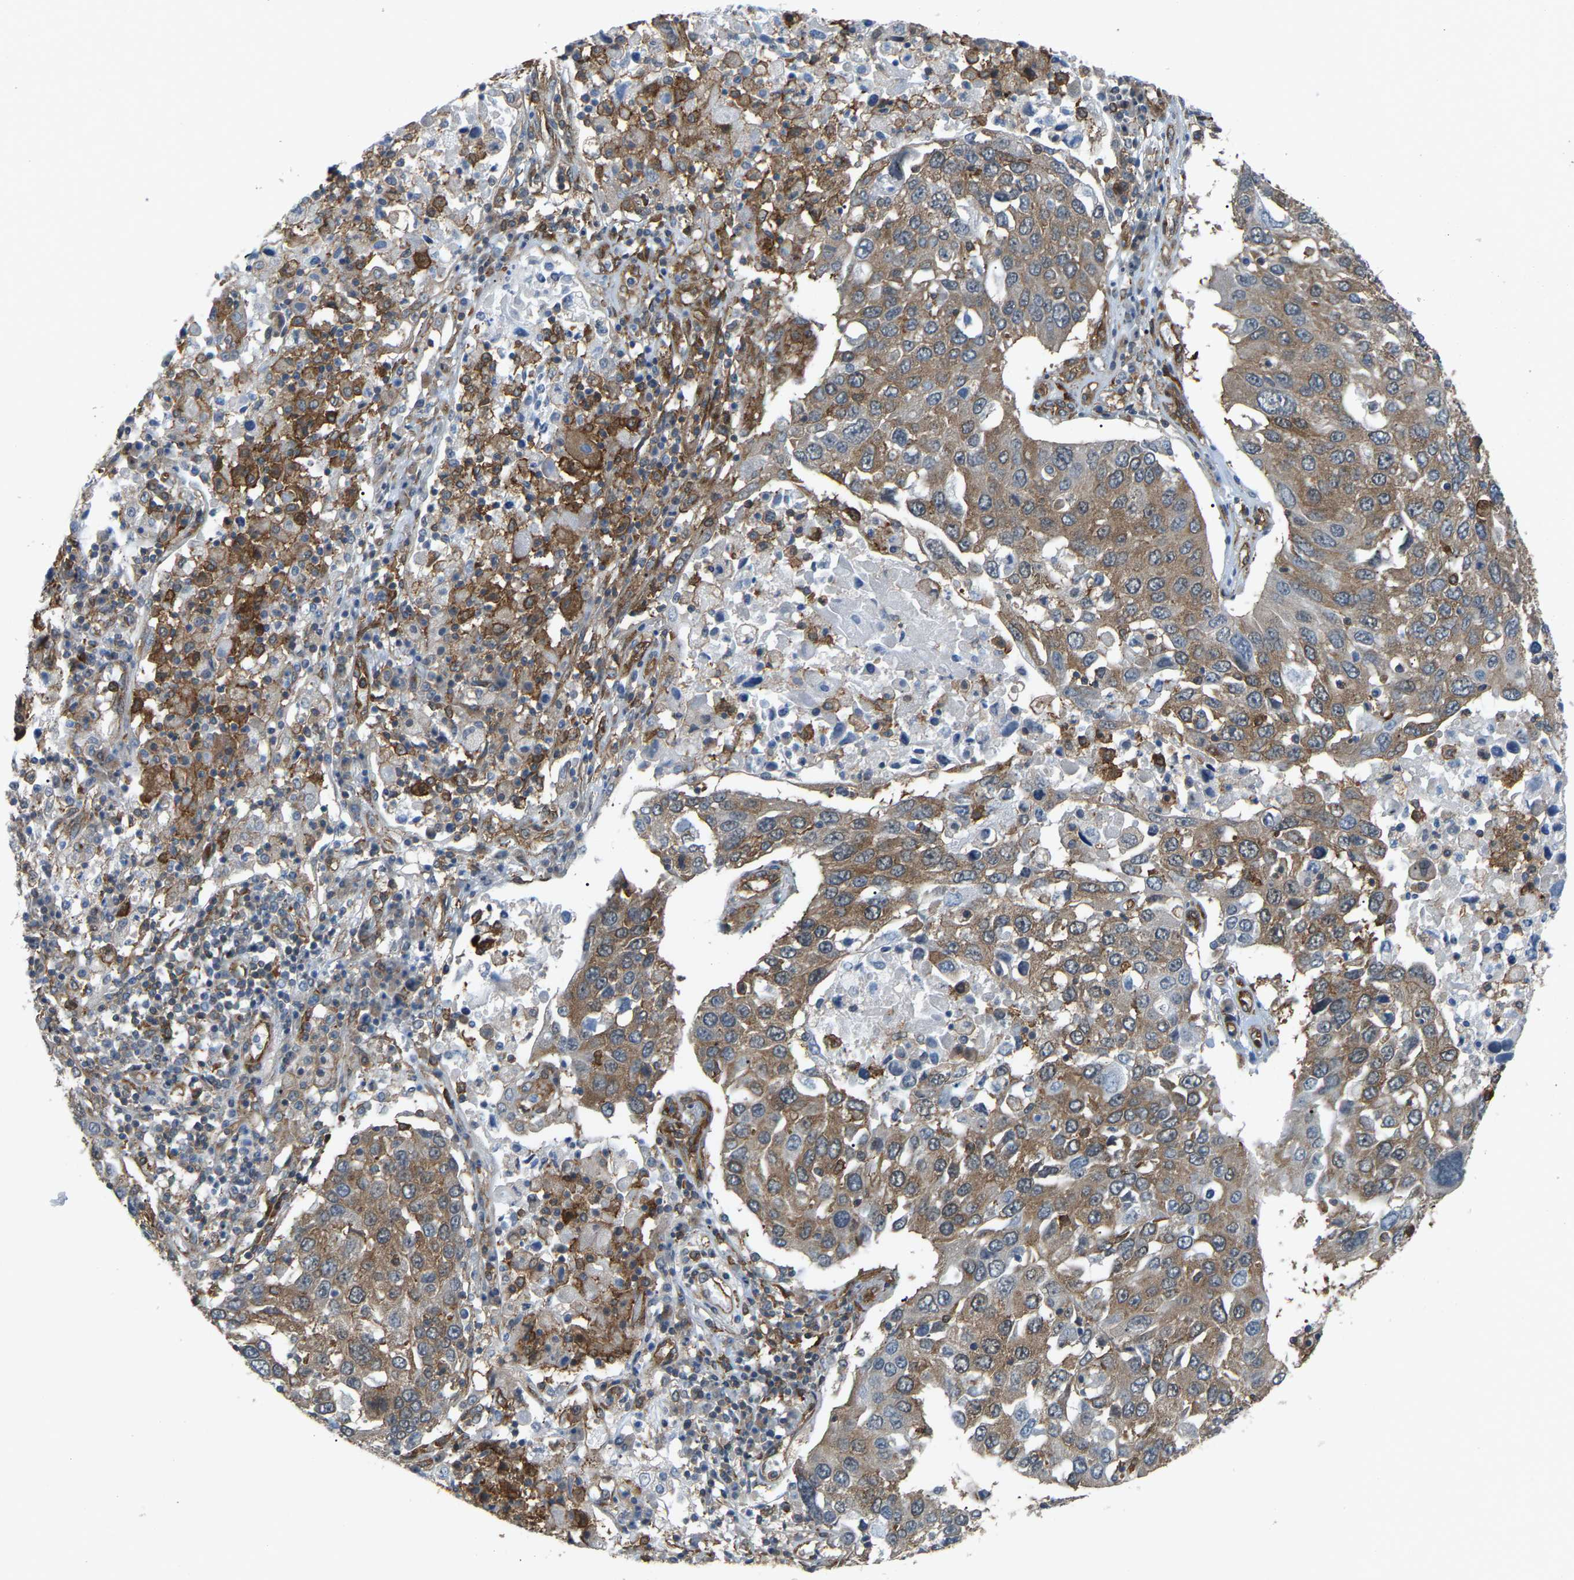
{"staining": {"intensity": "moderate", "quantity": ">75%", "location": "cytoplasmic/membranous"}, "tissue": "lung cancer", "cell_type": "Tumor cells", "image_type": "cancer", "snomed": [{"axis": "morphology", "description": "Squamous cell carcinoma, NOS"}, {"axis": "topography", "description": "Lung"}], "caption": "Immunohistochemical staining of human lung squamous cell carcinoma displays medium levels of moderate cytoplasmic/membranous protein expression in about >75% of tumor cells. Immunohistochemistry (ihc) stains the protein of interest in brown and the nuclei are stained blue.", "gene": "PICALM", "patient": {"sex": "male", "age": 65}}